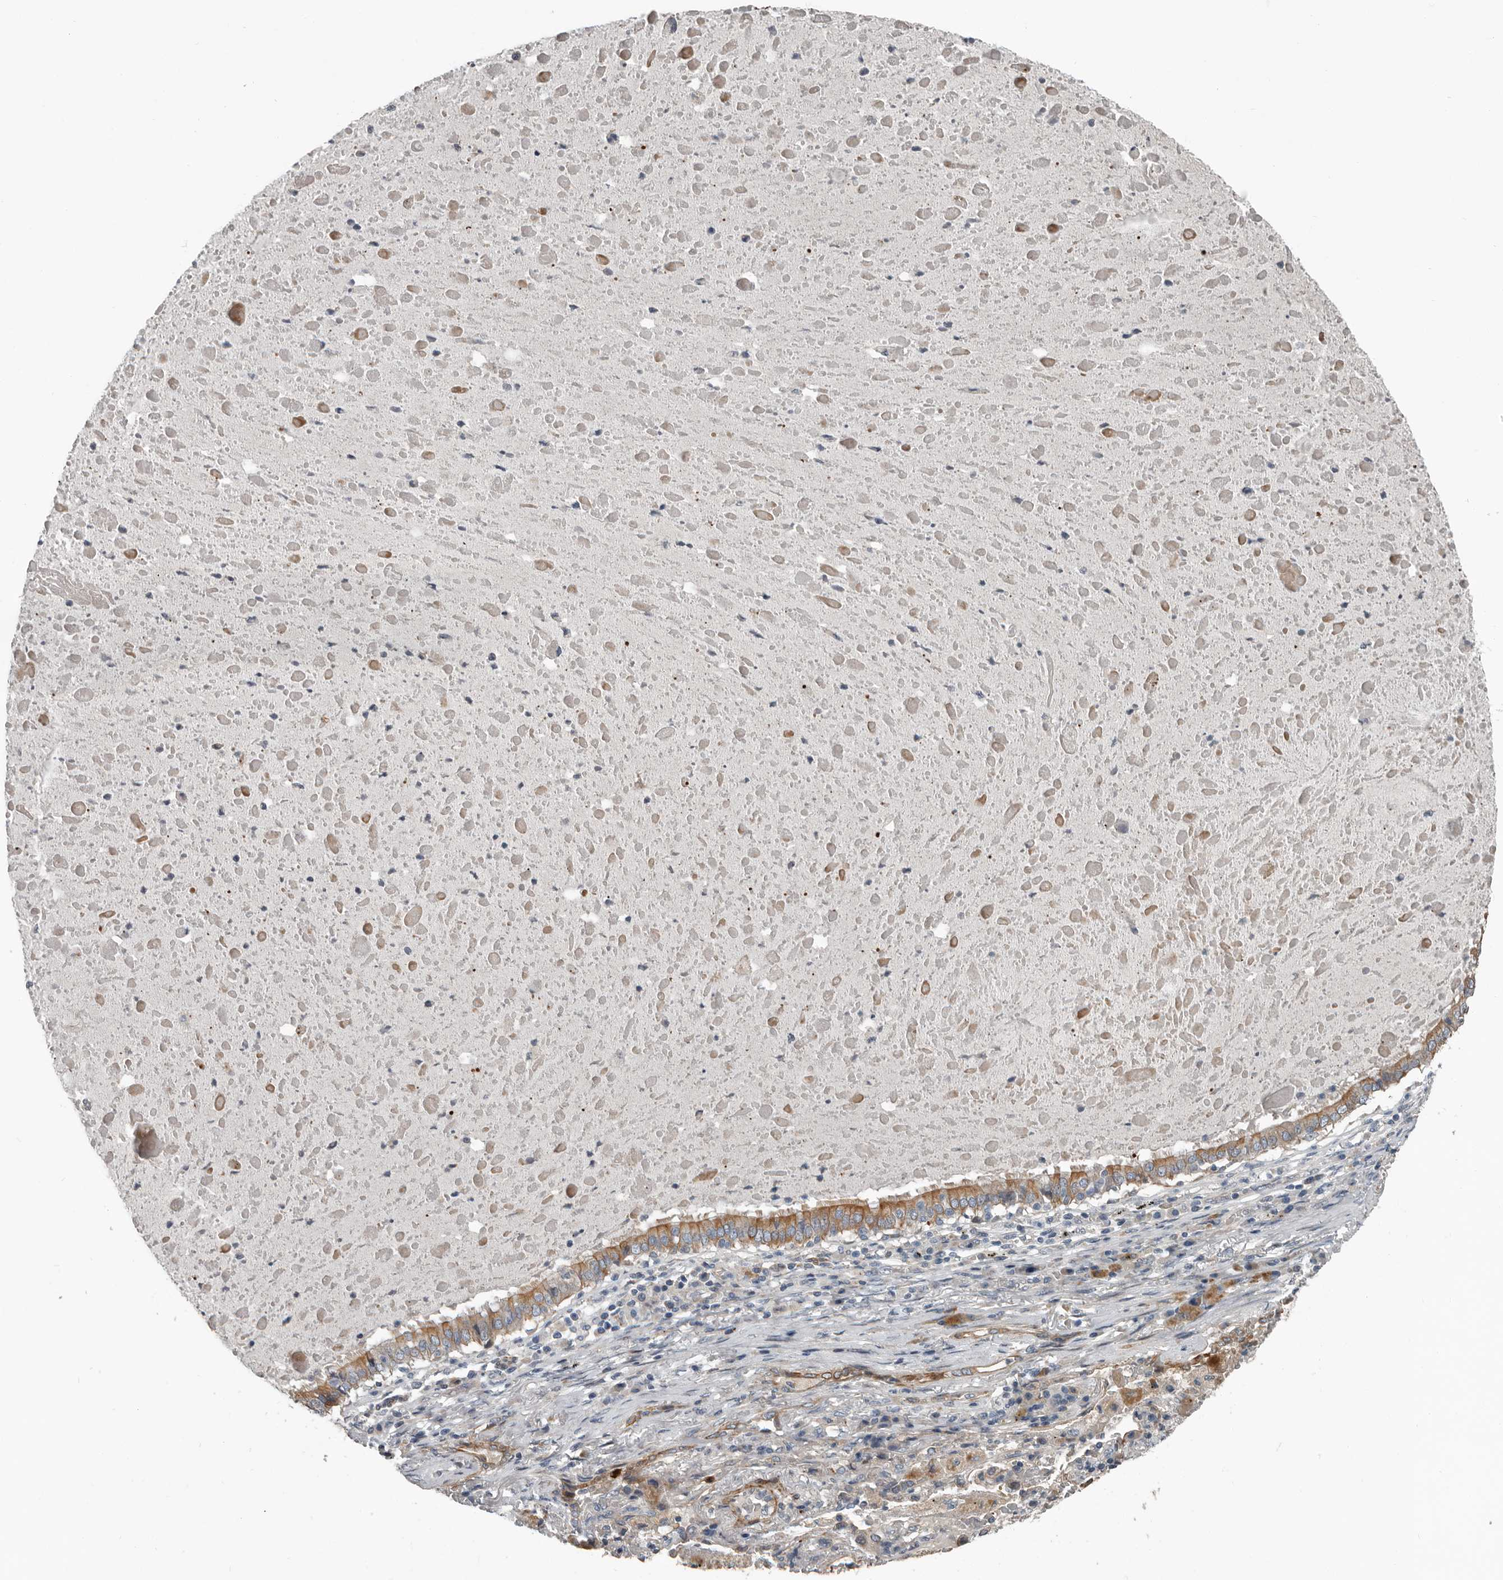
{"staining": {"intensity": "moderate", "quantity": "<25%", "location": "cytoplasmic/membranous"}, "tissue": "lung cancer", "cell_type": "Tumor cells", "image_type": "cancer", "snomed": [{"axis": "morphology", "description": "Squamous cell carcinoma, NOS"}, {"axis": "topography", "description": "Lung"}], "caption": "Immunohistochemistry photomicrograph of neoplastic tissue: human lung squamous cell carcinoma stained using immunohistochemistry (IHC) reveals low levels of moderate protein expression localized specifically in the cytoplasmic/membranous of tumor cells, appearing as a cytoplasmic/membranous brown color.", "gene": "DPY19L4", "patient": {"sex": "male", "age": 61}}